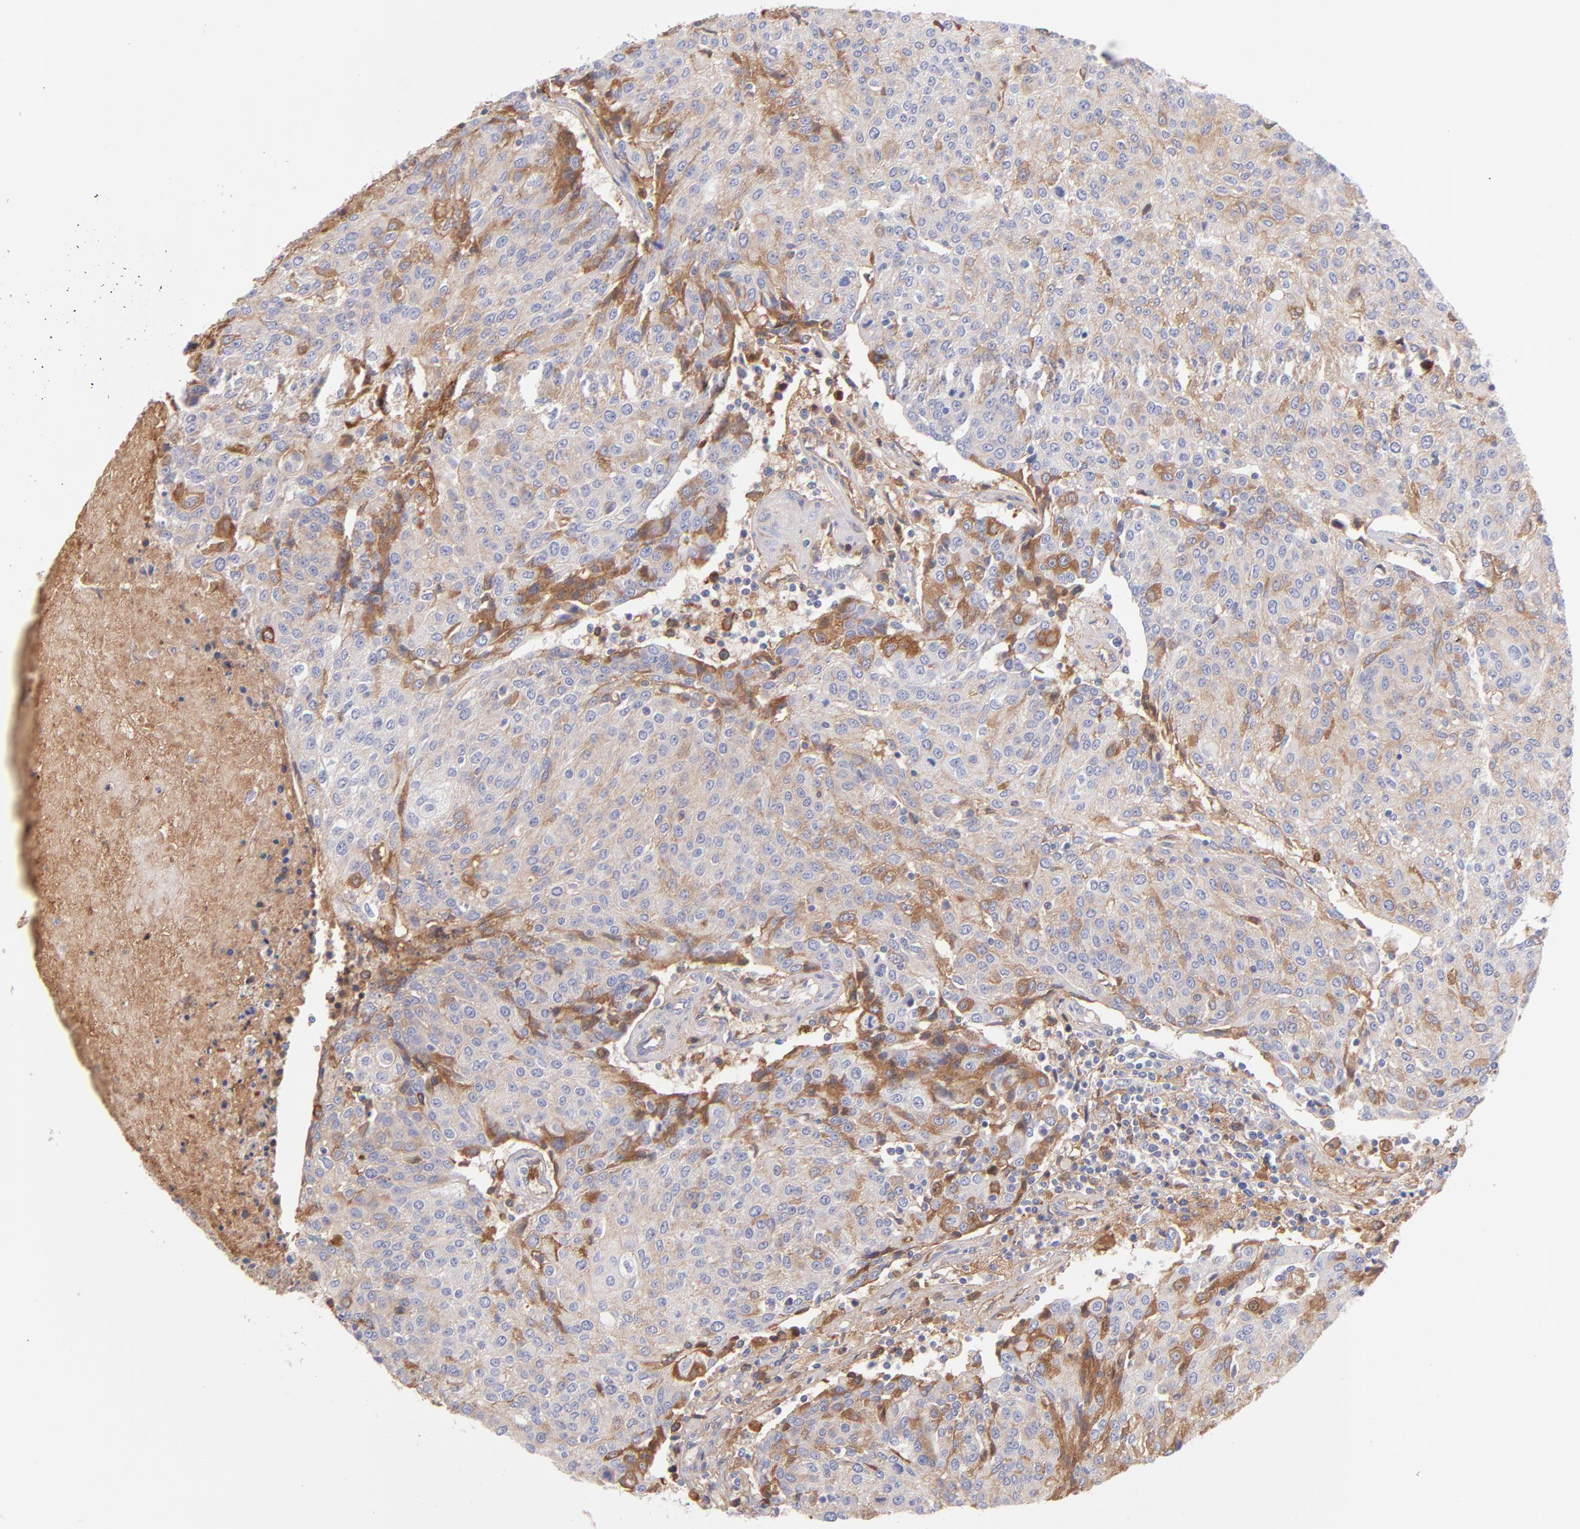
{"staining": {"intensity": "moderate", "quantity": "25%-75%", "location": "cytoplasmic/membranous"}, "tissue": "urothelial cancer", "cell_type": "Tumor cells", "image_type": "cancer", "snomed": [{"axis": "morphology", "description": "Urothelial carcinoma, High grade"}, {"axis": "topography", "description": "Urinary bladder"}], "caption": "Urothelial carcinoma (high-grade) stained with a brown dye shows moderate cytoplasmic/membranous positive expression in about 25%-75% of tumor cells.", "gene": "HP", "patient": {"sex": "female", "age": 85}}